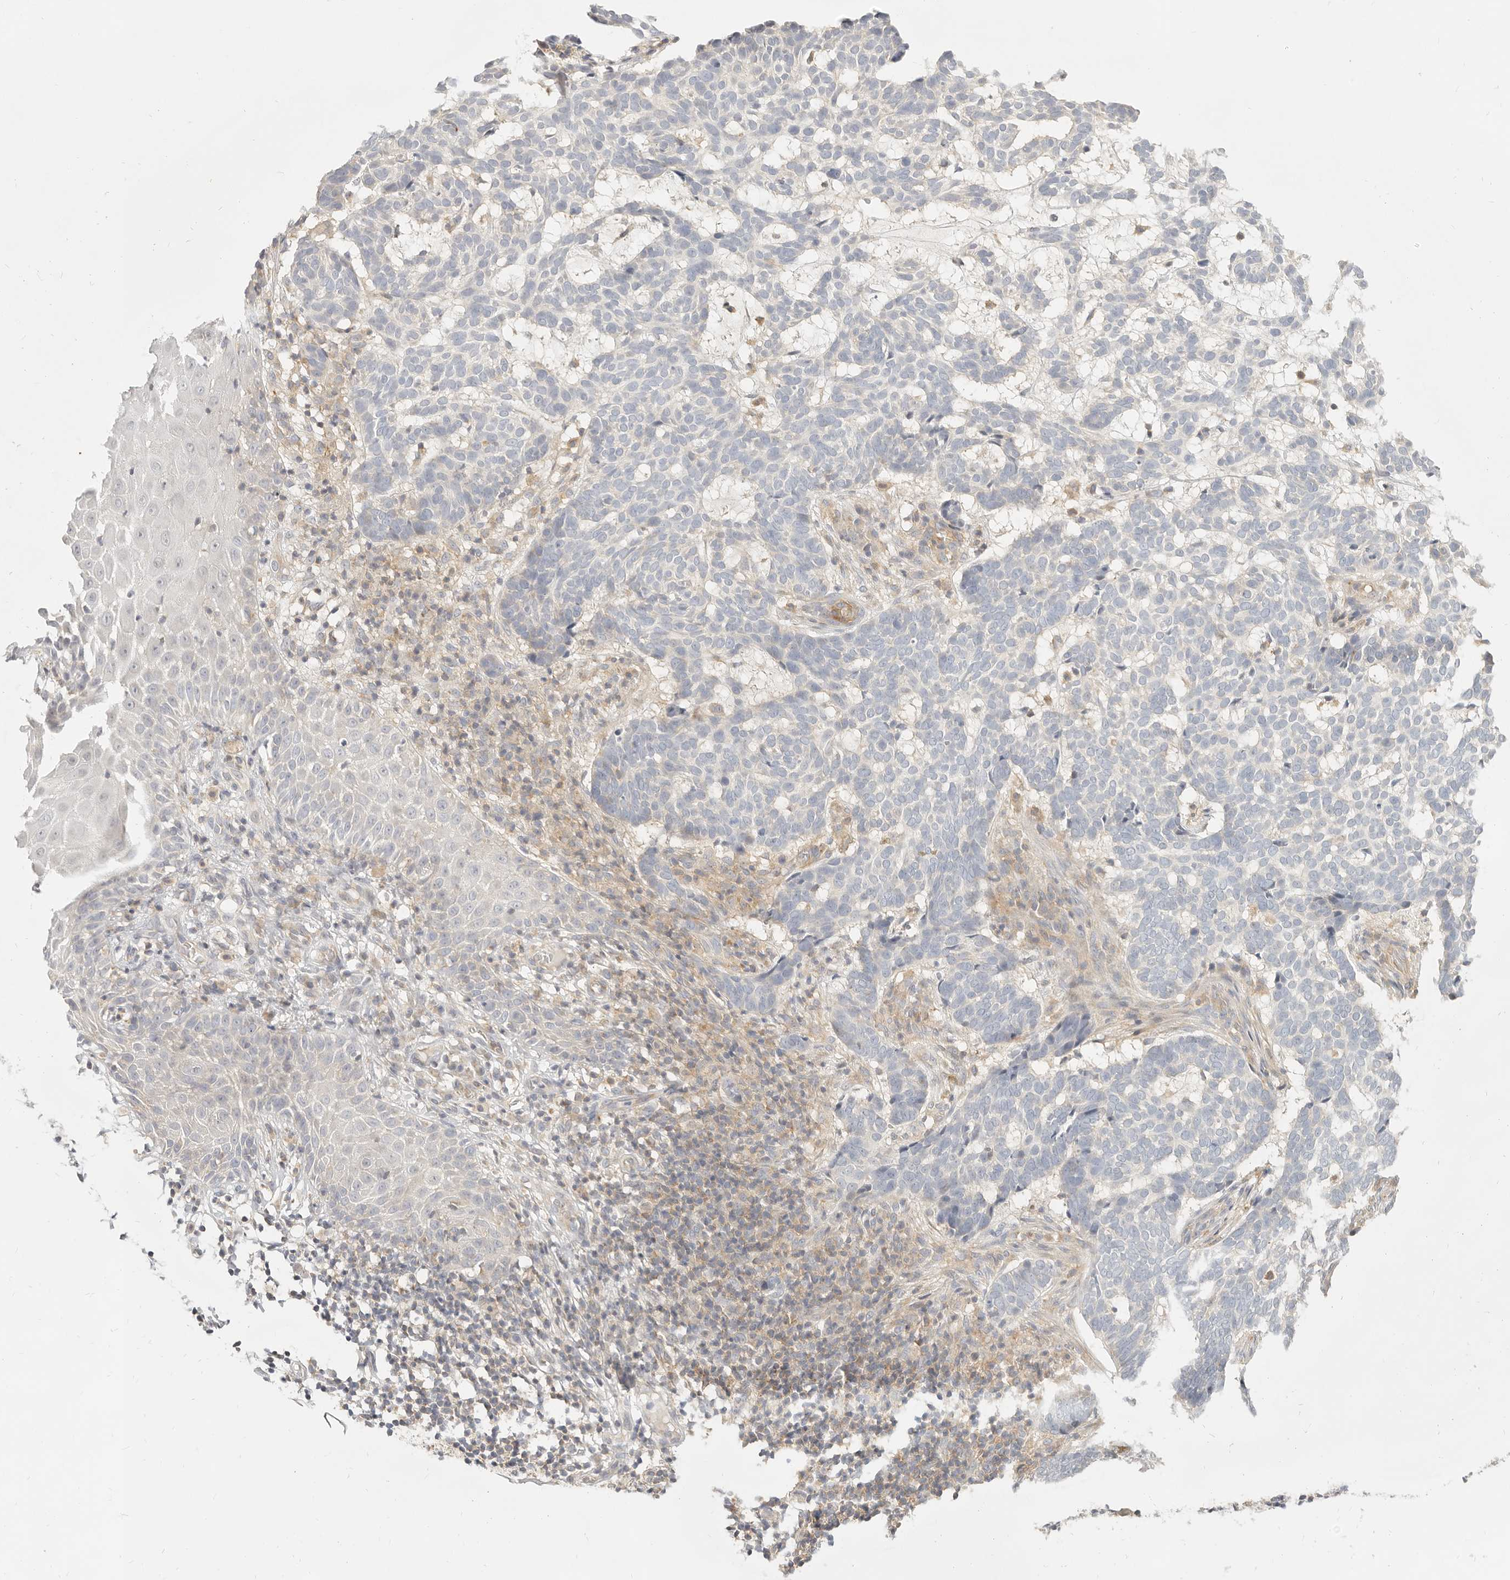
{"staining": {"intensity": "negative", "quantity": "none", "location": "none"}, "tissue": "skin cancer", "cell_type": "Tumor cells", "image_type": "cancer", "snomed": [{"axis": "morphology", "description": "Basal cell carcinoma"}, {"axis": "topography", "description": "Skin"}], "caption": "DAB (3,3'-diaminobenzidine) immunohistochemical staining of human basal cell carcinoma (skin) displays no significant staining in tumor cells.", "gene": "LTB4R2", "patient": {"sex": "male", "age": 85}}